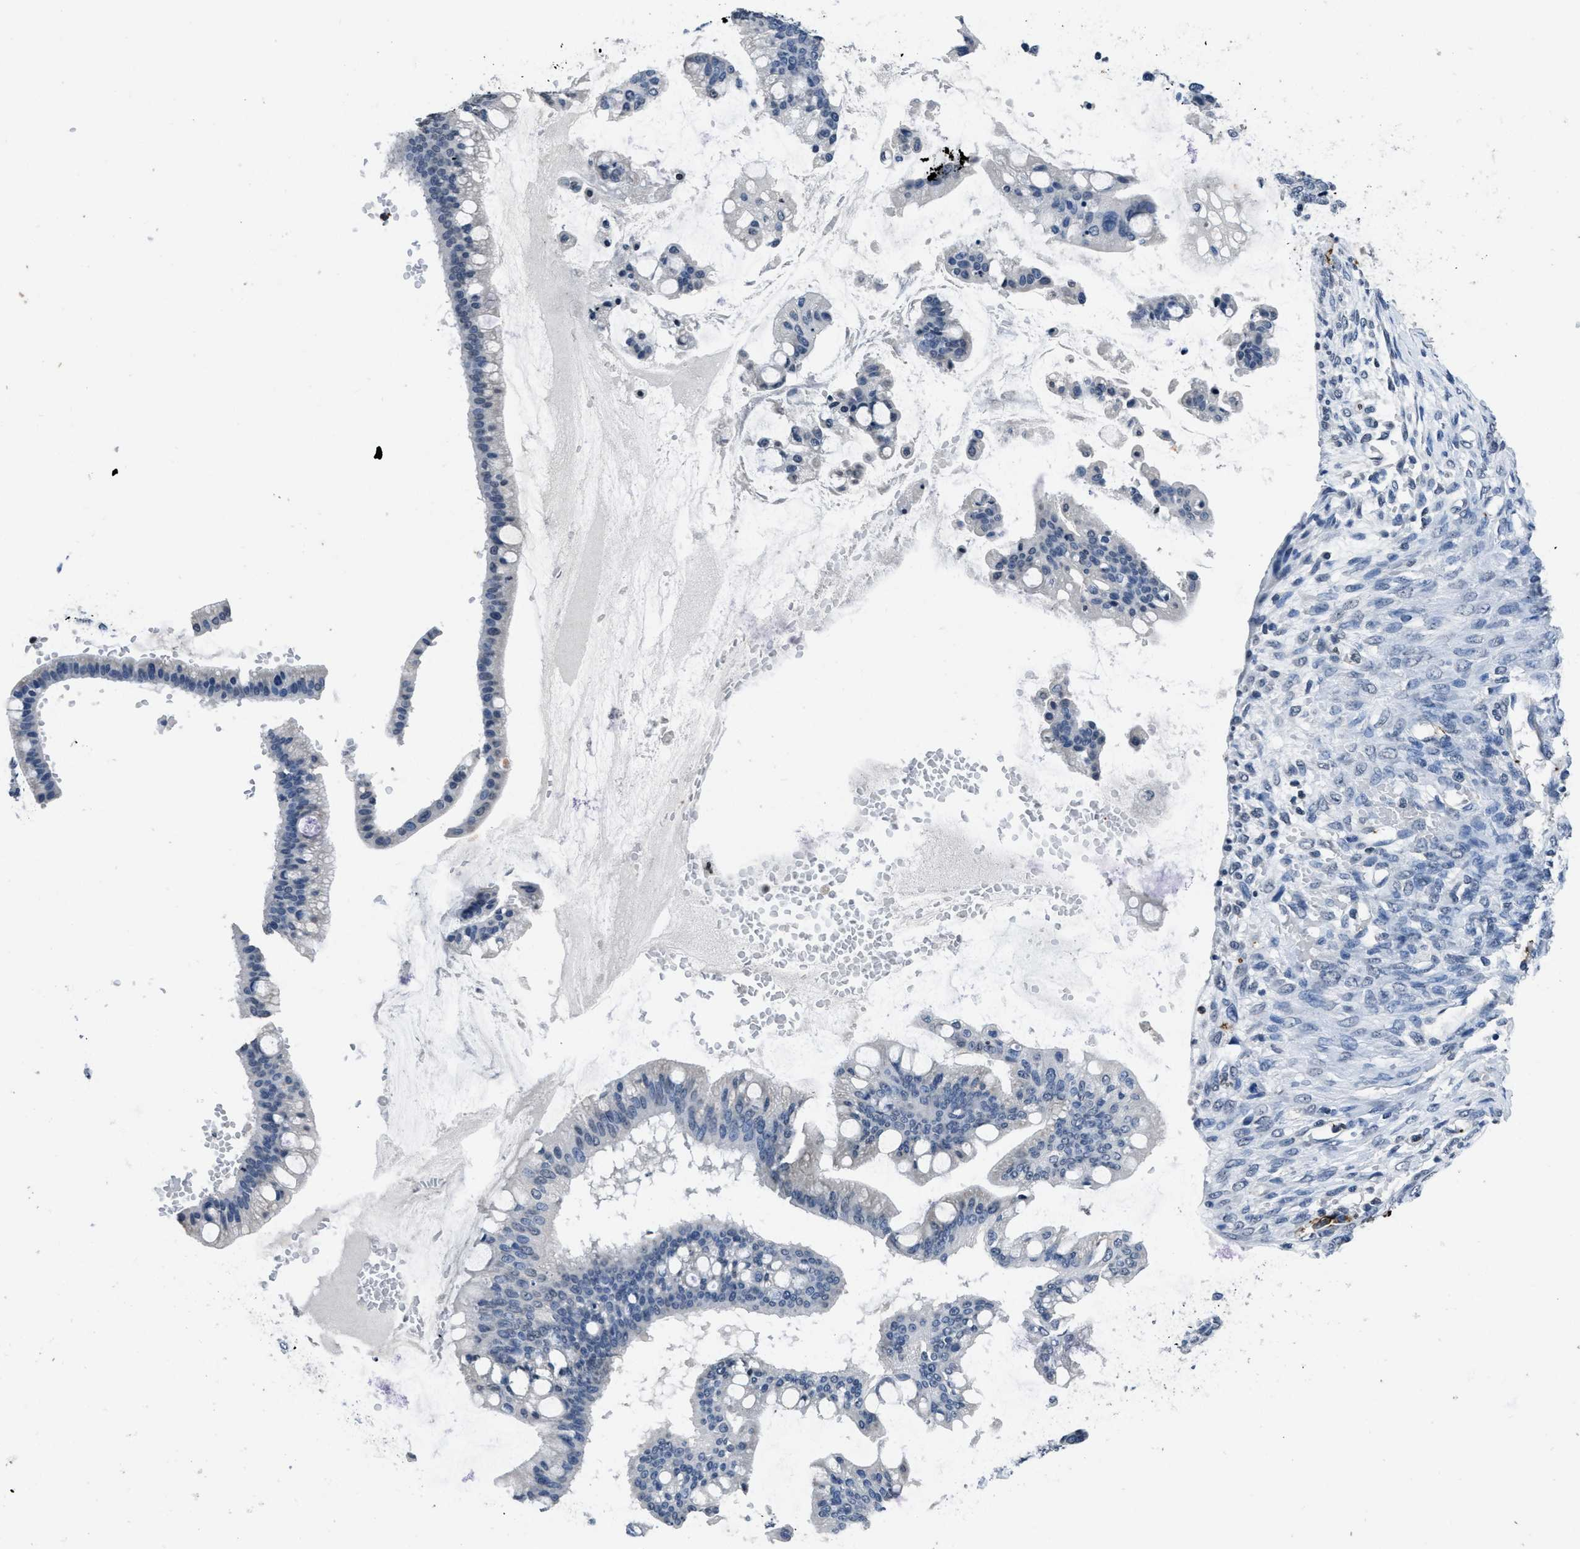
{"staining": {"intensity": "negative", "quantity": "none", "location": "none"}, "tissue": "ovarian cancer", "cell_type": "Tumor cells", "image_type": "cancer", "snomed": [{"axis": "morphology", "description": "Cystadenocarcinoma, mucinous, NOS"}, {"axis": "topography", "description": "Ovary"}], "caption": "A high-resolution image shows immunohistochemistry staining of mucinous cystadenocarcinoma (ovarian), which exhibits no significant positivity in tumor cells.", "gene": "ITGA2B", "patient": {"sex": "female", "age": 73}}